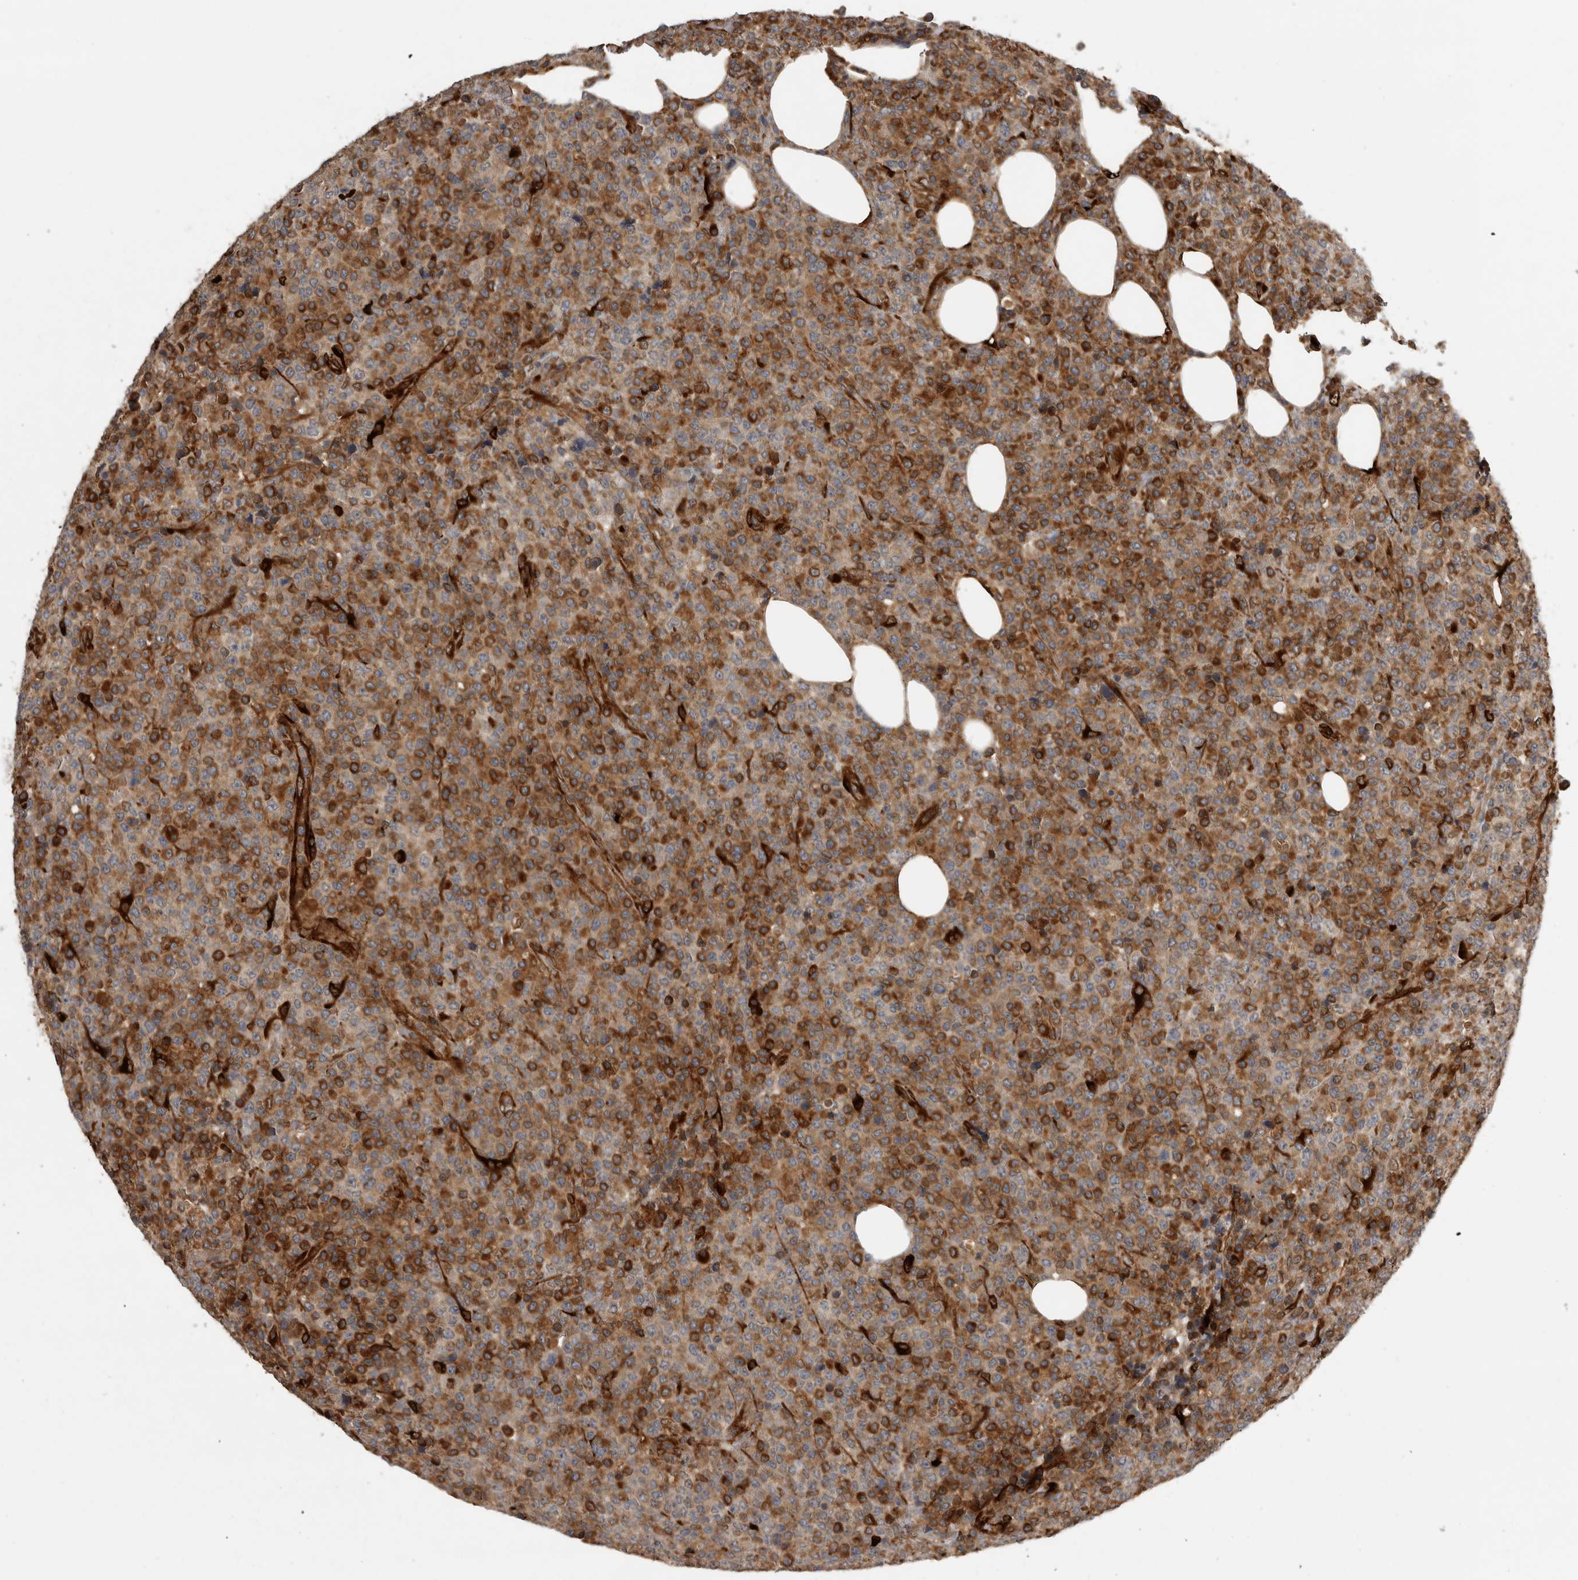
{"staining": {"intensity": "strong", "quantity": ">75%", "location": "cytoplasmic/membranous"}, "tissue": "lymphoma", "cell_type": "Tumor cells", "image_type": "cancer", "snomed": [{"axis": "morphology", "description": "Malignant lymphoma, non-Hodgkin's type, High grade"}, {"axis": "topography", "description": "Lymph node"}], "caption": "This micrograph exhibits immunohistochemistry staining of human lymphoma, with high strong cytoplasmic/membranous positivity in approximately >75% of tumor cells.", "gene": "APOL2", "patient": {"sex": "male", "age": 13}}